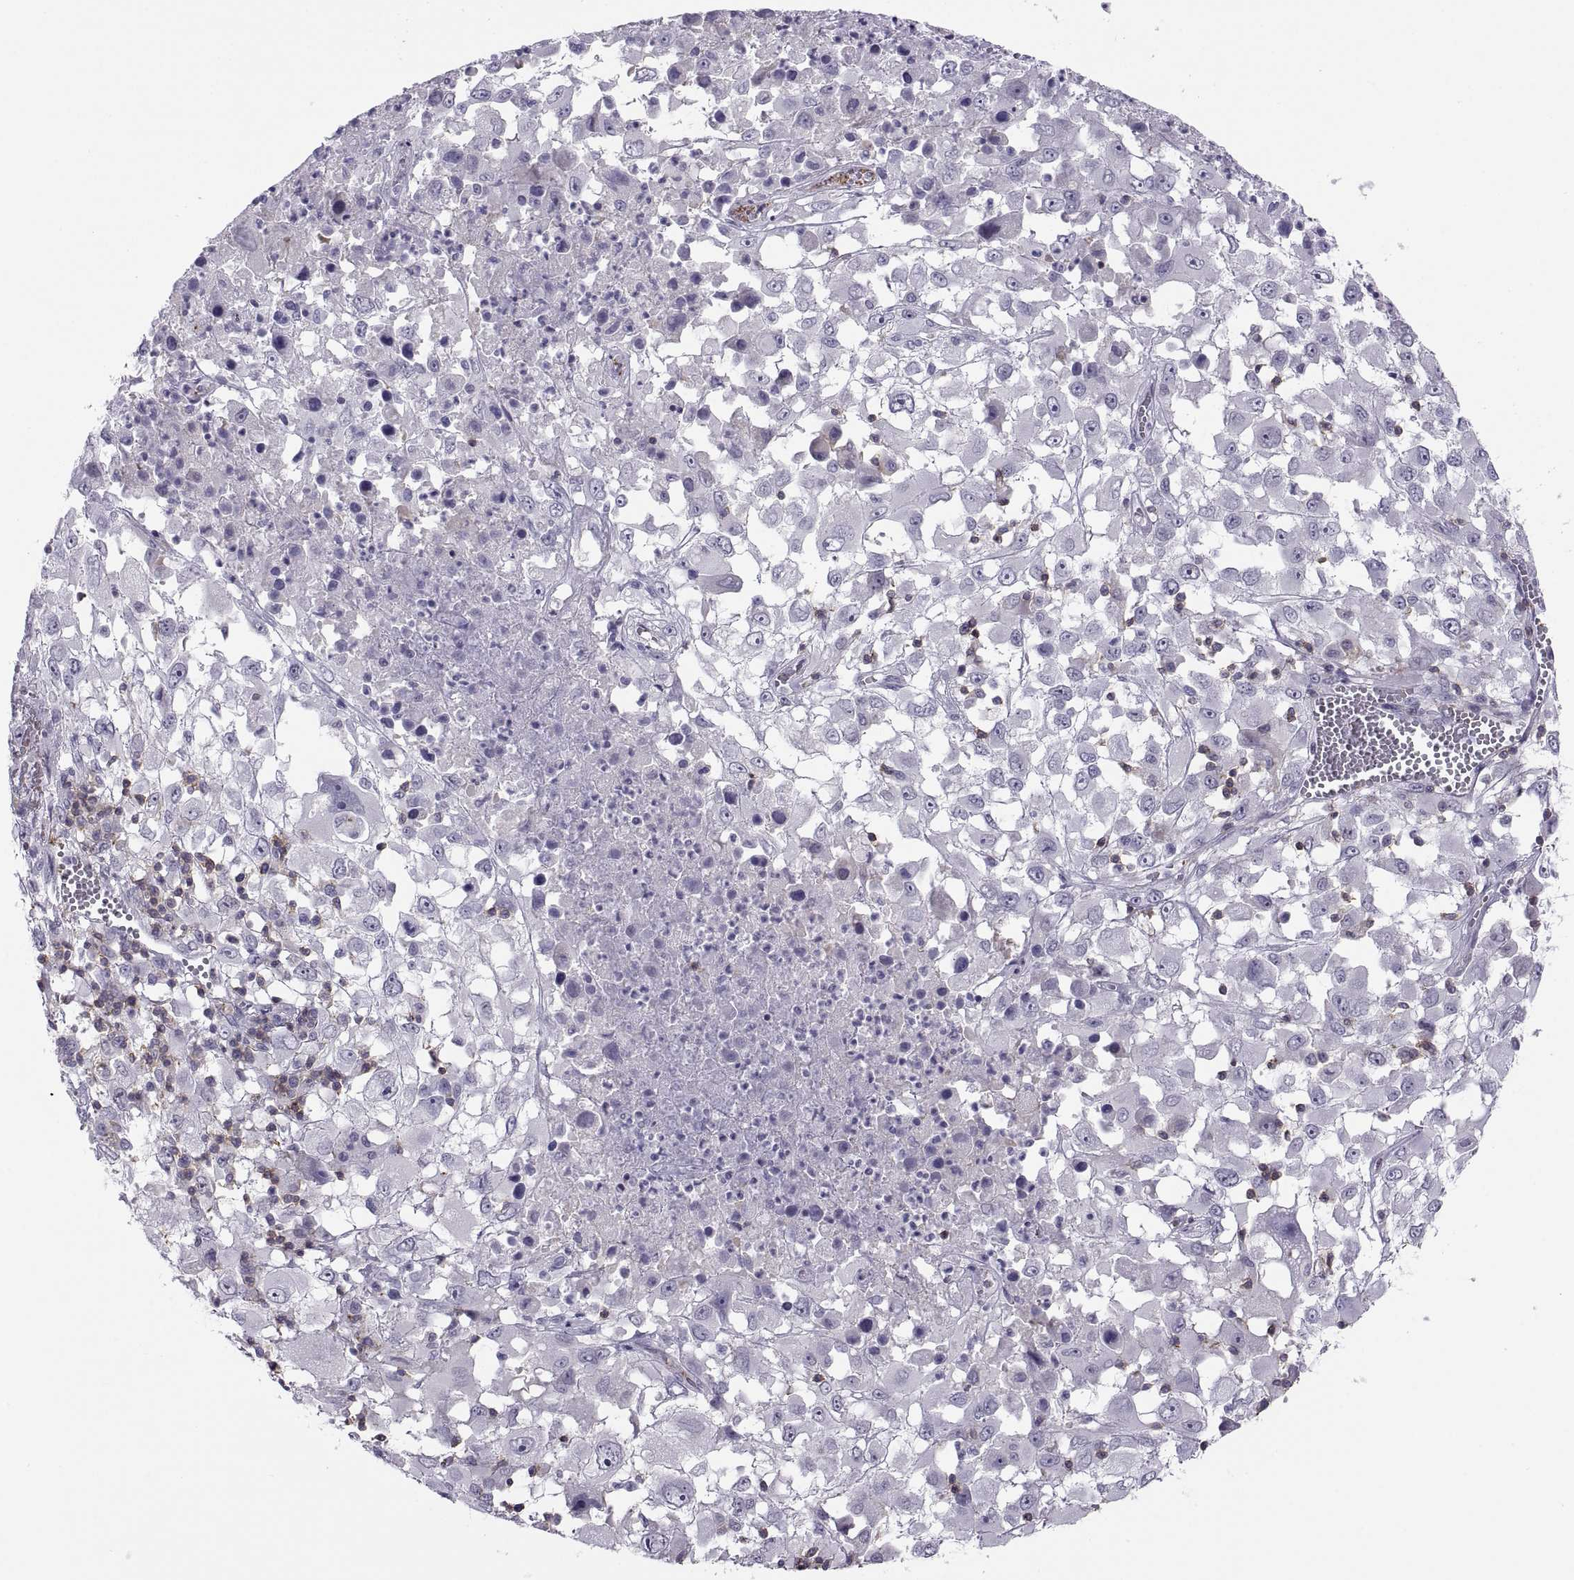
{"staining": {"intensity": "negative", "quantity": "none", "location": "none"}, "tissue": "melanoma", "cell_type": "Tumor cells", "image_type": "cancer", "snomed": [{"axis": "morphology", "description": "Malignant melanoma, Metastatic site"}, {"axis": "topography", "description": "Soft tissue"}], "caption": "Immunohistochemistry (IHC) image of human melanoma stained for a protein (brown), which demonstrates no positivity in tumor cells.", "gene": "TTC21A", "patient": {"sex": "male", "age": 50}}